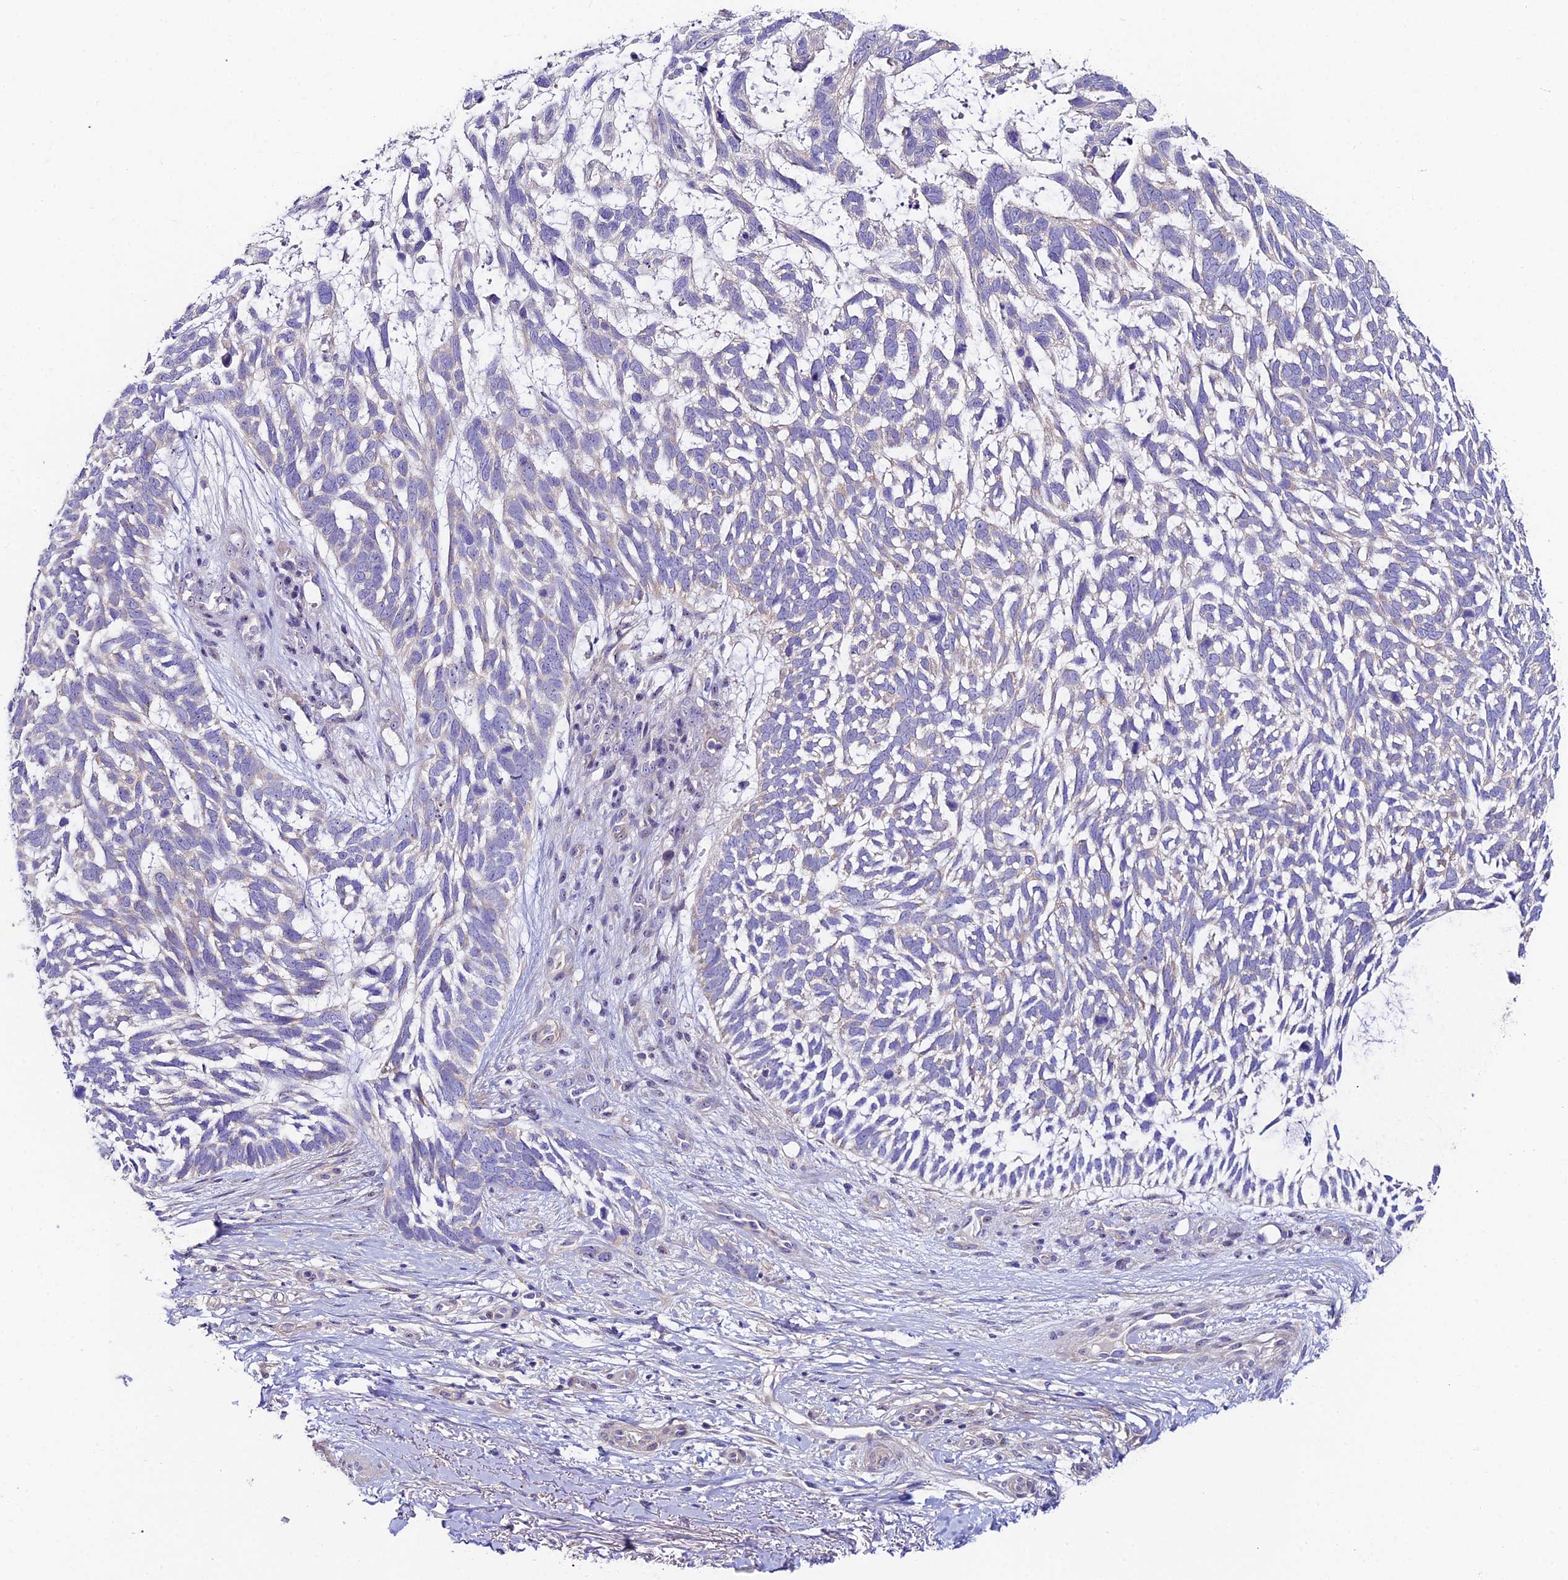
{"staining": {"intensity": "negative", "quantity": "none", "location": "none"}, "tissue": "skin cancer", "cell_type": "Tumor cells", "image_type": "cancer", "snomed": [{"axis": "morphology", "description": "Basal cell carcinoma"}, {"axis": "topography", "description": "Skin"}], "caption": "DAB immunohistochemical staining of human skin cancer shows no significant staining in tumor cells.", "gene": "DUSP29", "patient": {"sex": "male", "age": 88}}